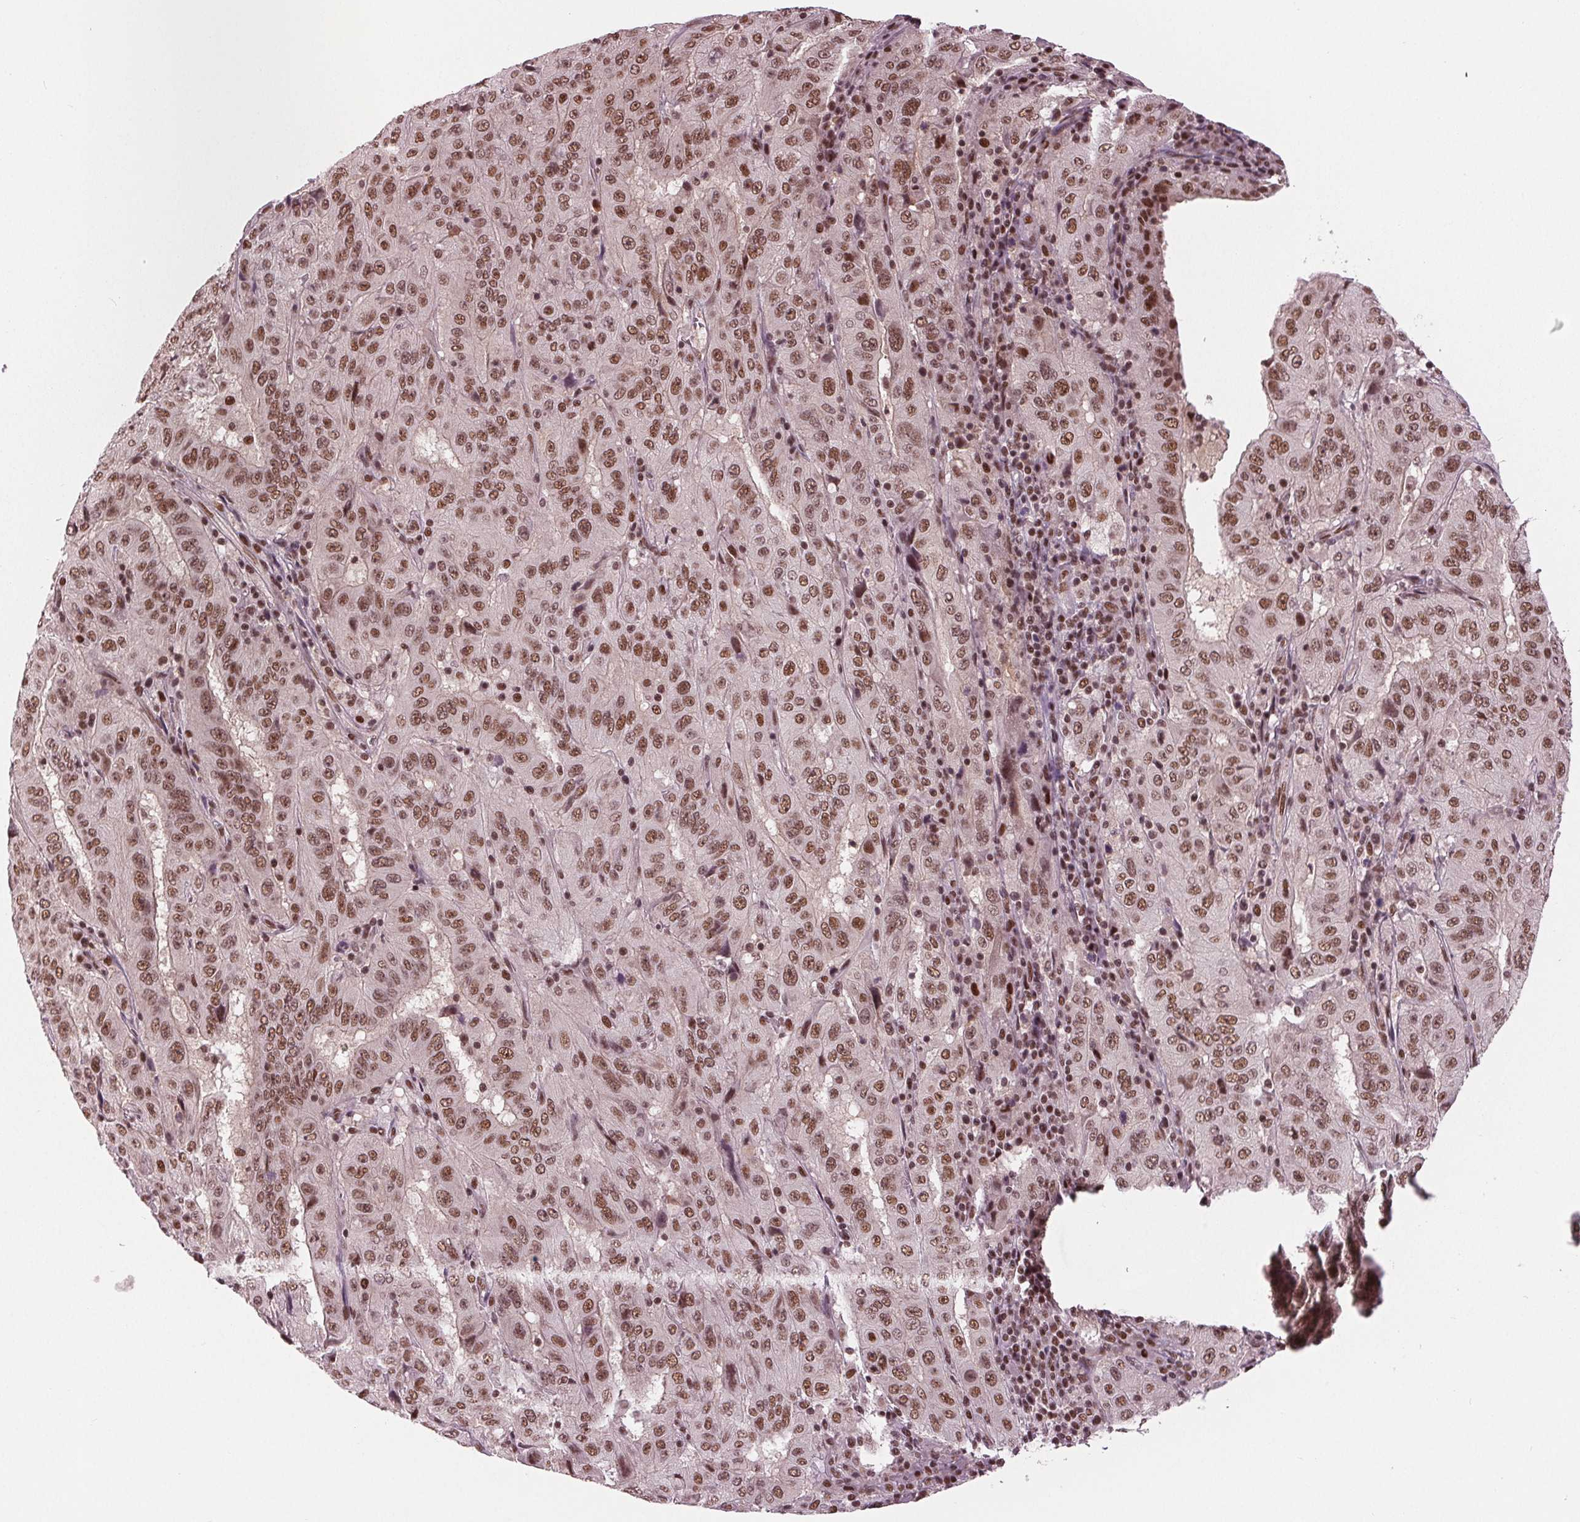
{"staining": {"intensity": "moderate", "quantity": ">75%", "location": "nuclear"}, "tissue": "pancreatic cancer", "cell_type": "Tumor cells", "image_type": "cancer", "snomed": [{"axis": "morphology", "description": "Adenocarcinoma, NOS"}, {"axis": "topography", "description": "Pancreas"}], "caption": "Protein staining shows moderate nuclear staining in approximately >75% of tumor cells in pancreatic adenocarcinoma.", "gene": "LSM2", "patient": {"sex": "male", "age": 63}}